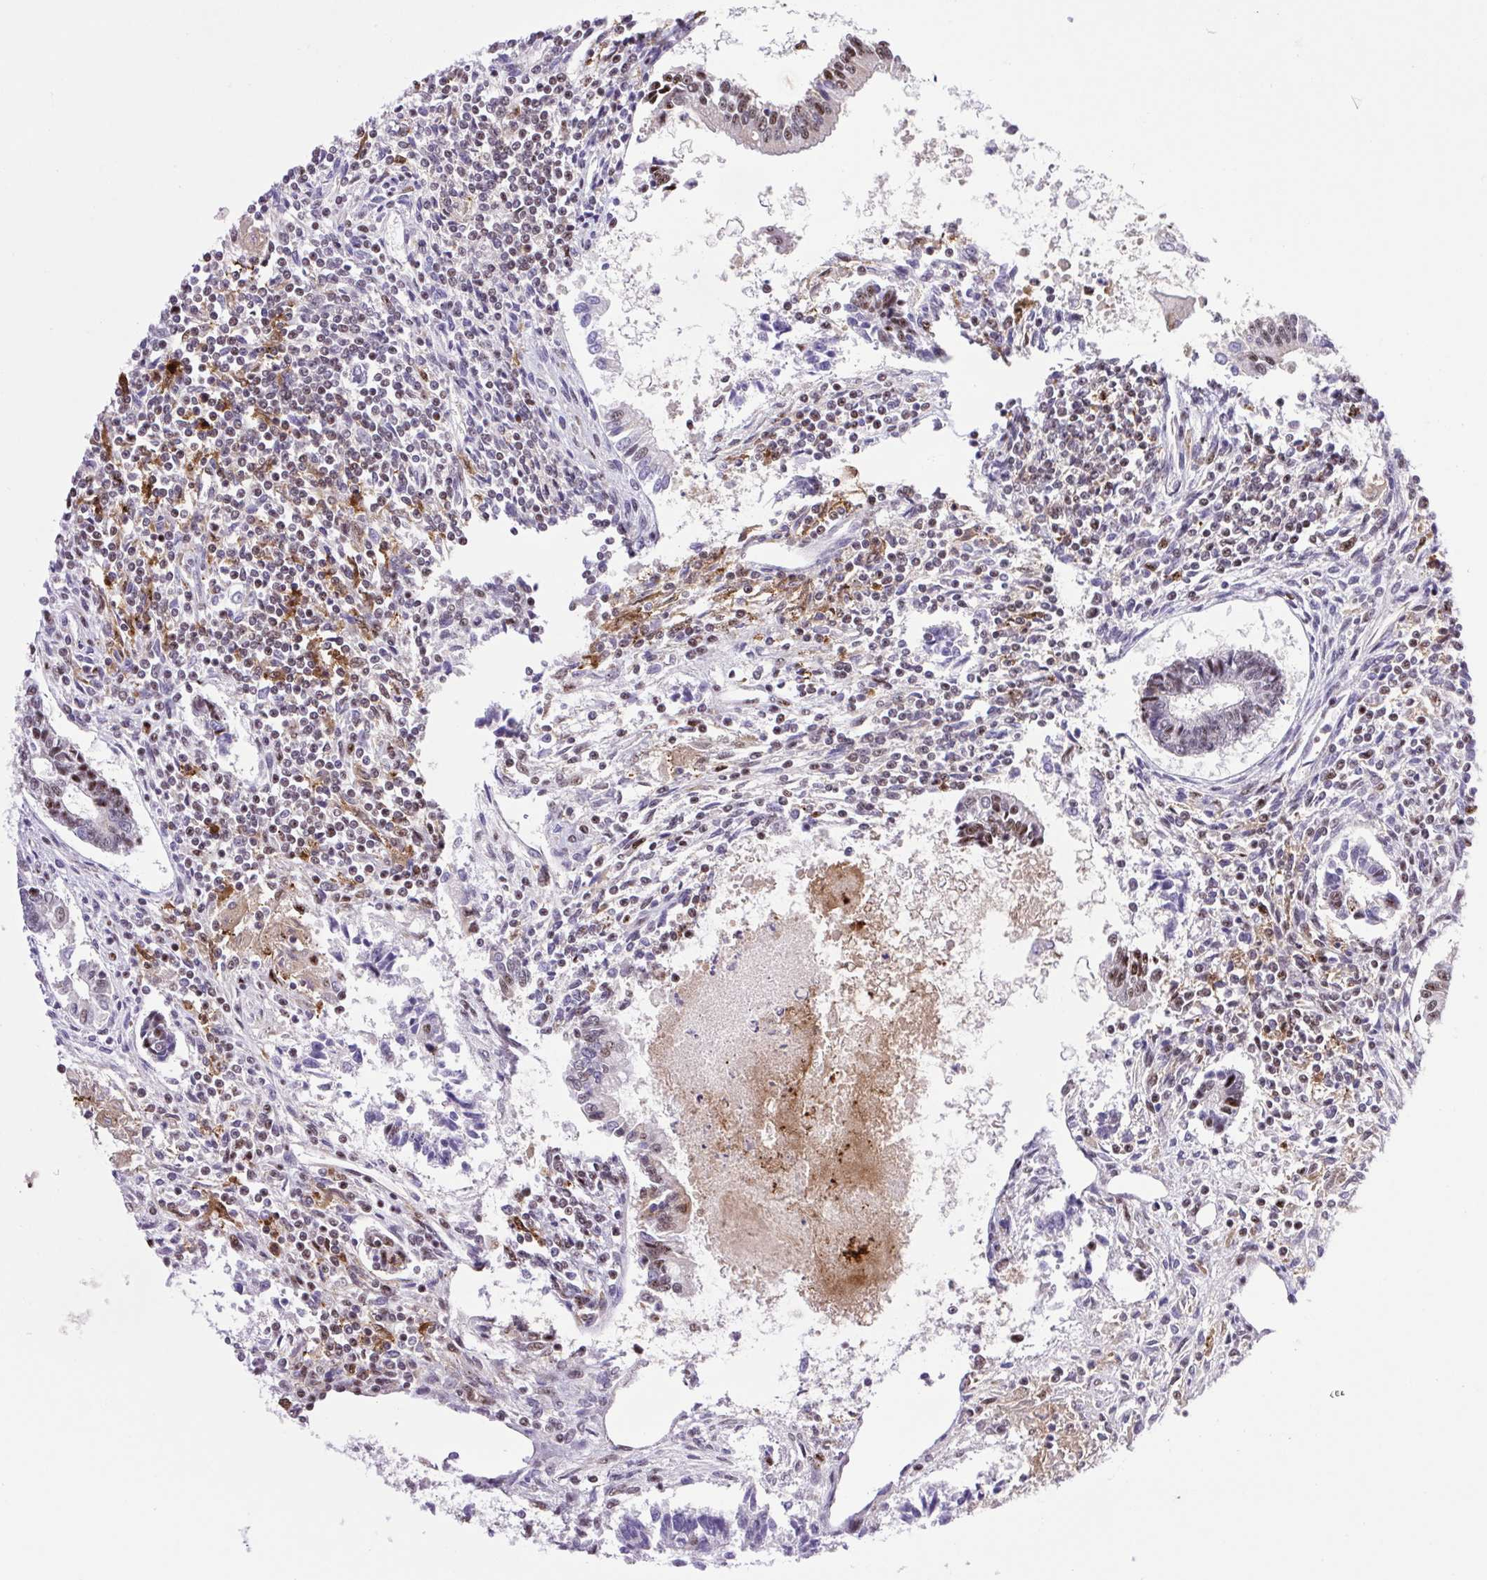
{"staining": {"intensity": "weak", "quantity": "<25%", "location": "nuclear"}, "tissue": "testis cancer", "cell_type": "Tumor cells", "image_type": "cancer", "snomed": [{"axis": "morphology", "description": "Carcinoma, Embryonal, NOS"}, {"axis": "topography", "description": "Testis"}], "caption": "Immunohistochemistry micrograph of testis cancer (embryonal carcinoma) stained for a protein (brown), which shows no positivity in tumor cells. (DAB (3,3'-diaminobenzidine) immunohistochemistry (IHC), high magnification).", "gene": "ERG", "patient": {"sex": "male", "age": 37}}